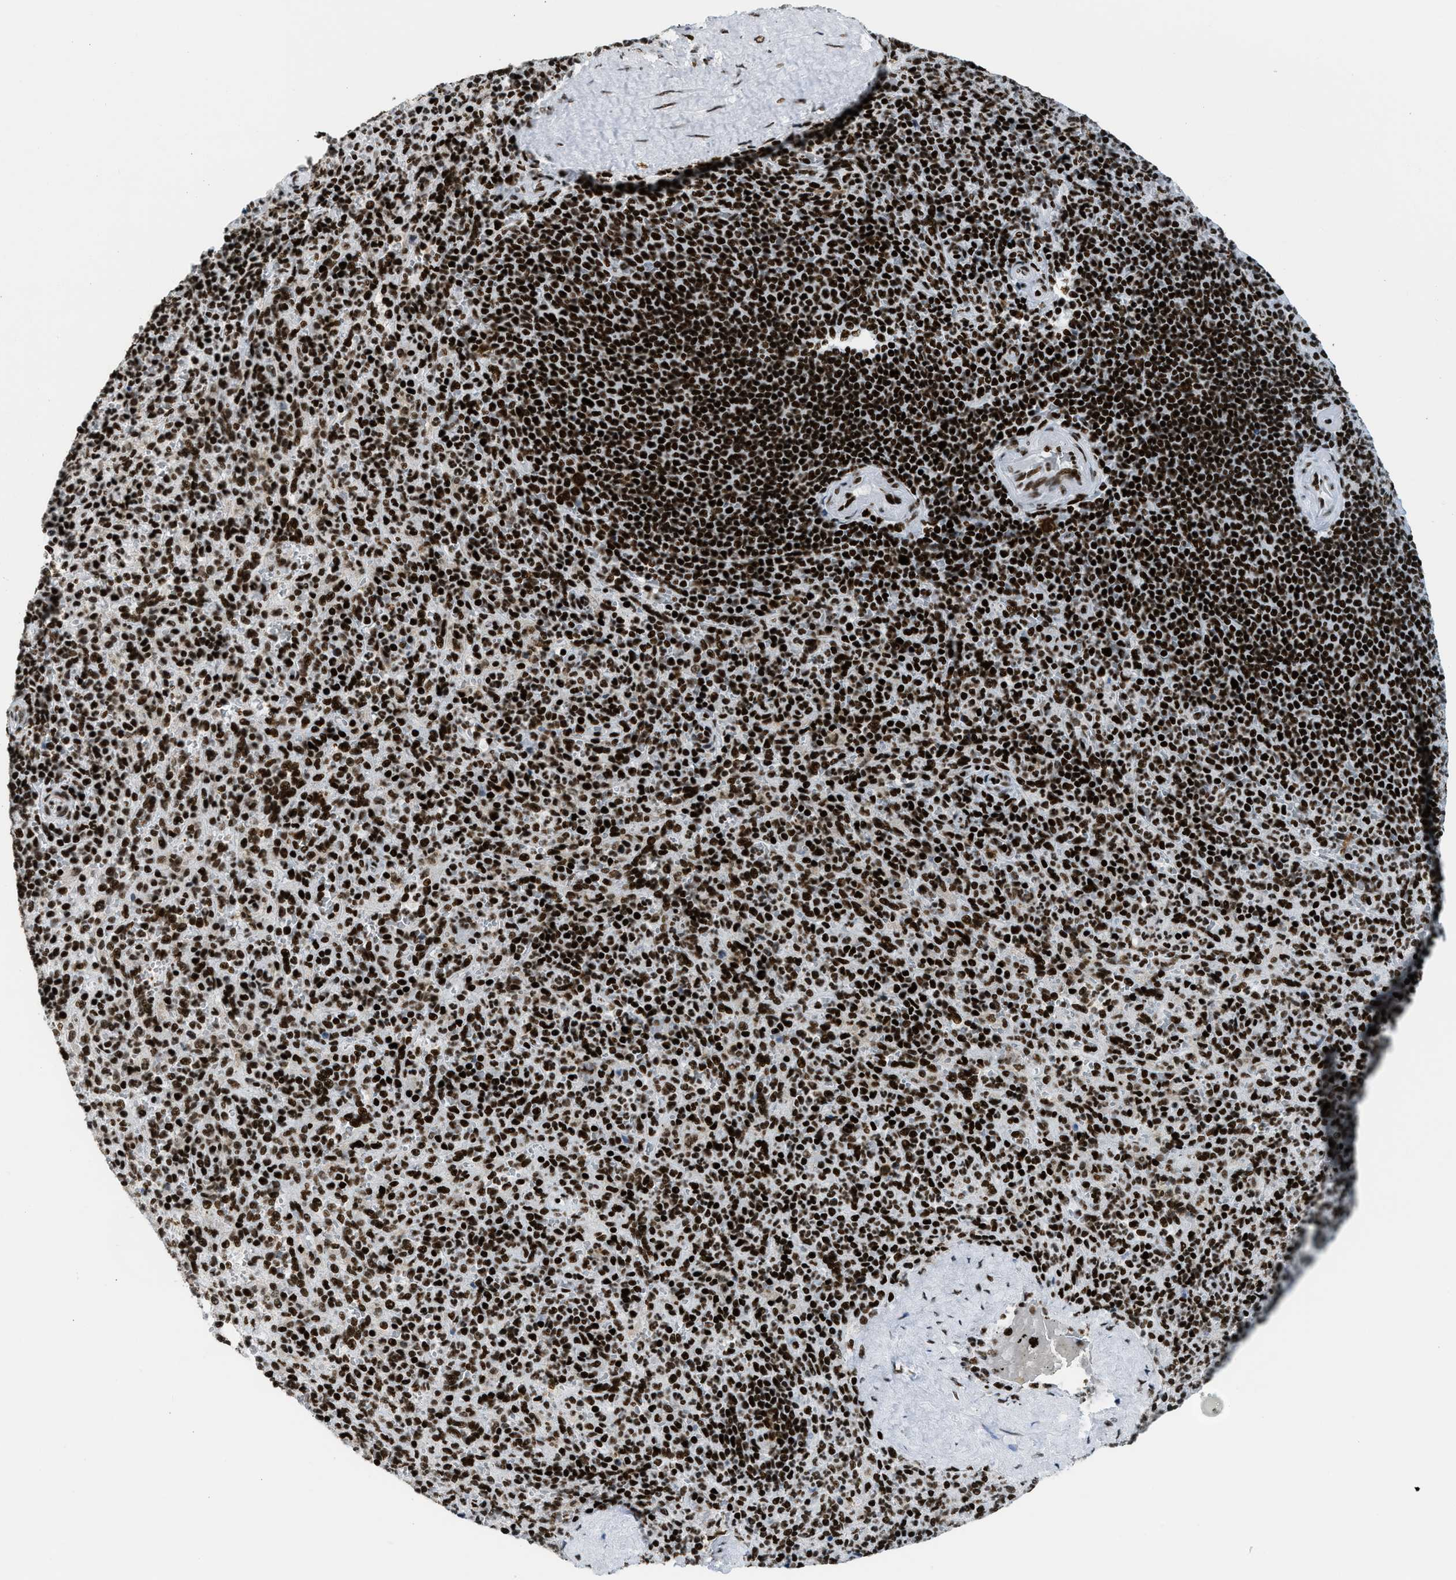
{"staining": {"intensity": "strong", "quantity": ">75%", "location": "nuclear"}, "tissue": "spleen", "cell_type": "Cells in red pulp", "image_type": "normal", "snomed": [{"axis": "morphology", "description": "Normal tissue, NOS"}, {"axis": "topography", "description": "Spleen"}], "caption": "The photomicrograph displays immunohistochemical staining of normal spleen. There is strong nuclear expression is present in approximately >75% of cells in red pulp. (DAB = brown stain, brightfield microscopy at high magnification).", "gene": "PIF1", "patient": {"sex": "male", "age": 36}}